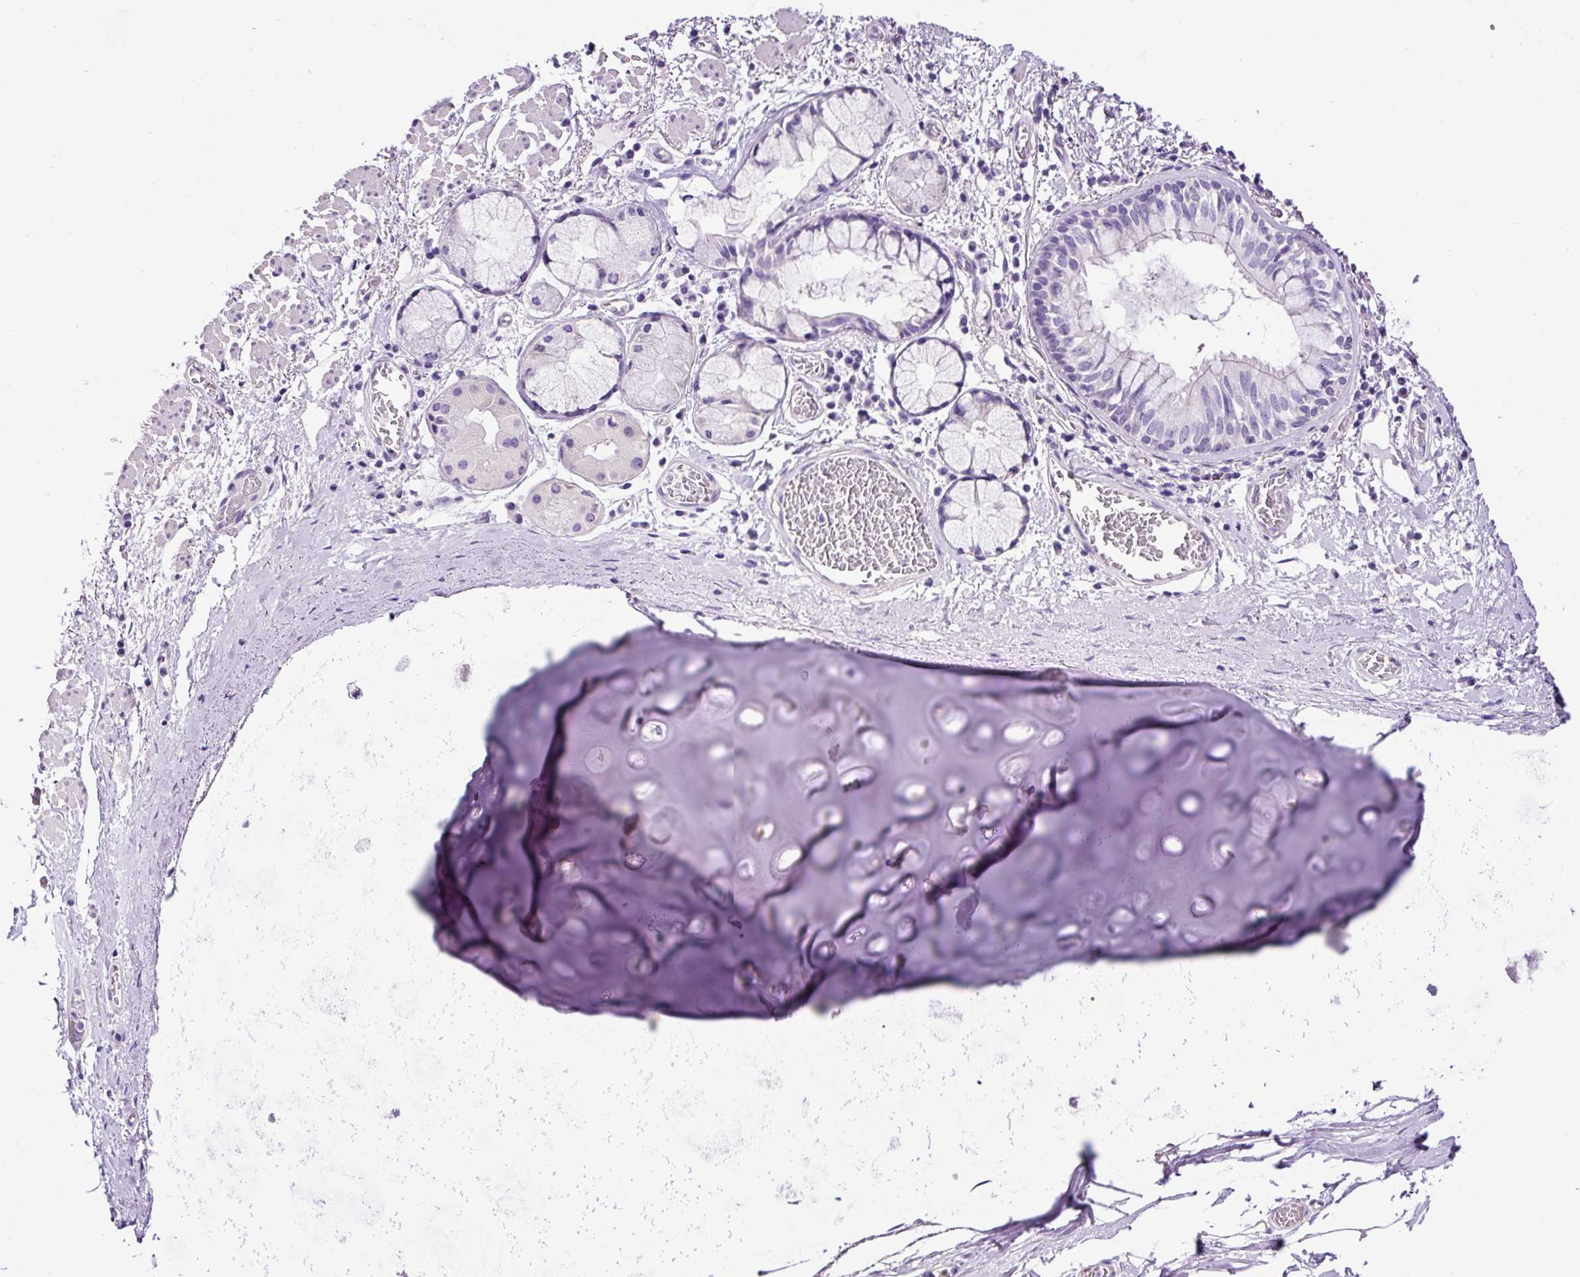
{"staining": {"intensity": "negative", "quantity": "none", "location": "none"}, "tissue": "adipose tissue", "cell_type": "Adipocytes", "image_type": "normal", "snomed": [{"axis": "morphology", "description": "Normal tissue, NOS"}, {"axis": "morphology", "description": "Degeneration, NOS"}, {"axis": "topography", "description": "Cartilage tissue"}, {"axis": "topography", "description": "Lung"}], "caption": "This is a micrograph of immunohistochemistry staining of benign adipose tissue, which shows no expression in adipocytes.", "gene": "PDIA2", "patient": {"sex": "female", "age": 61}}